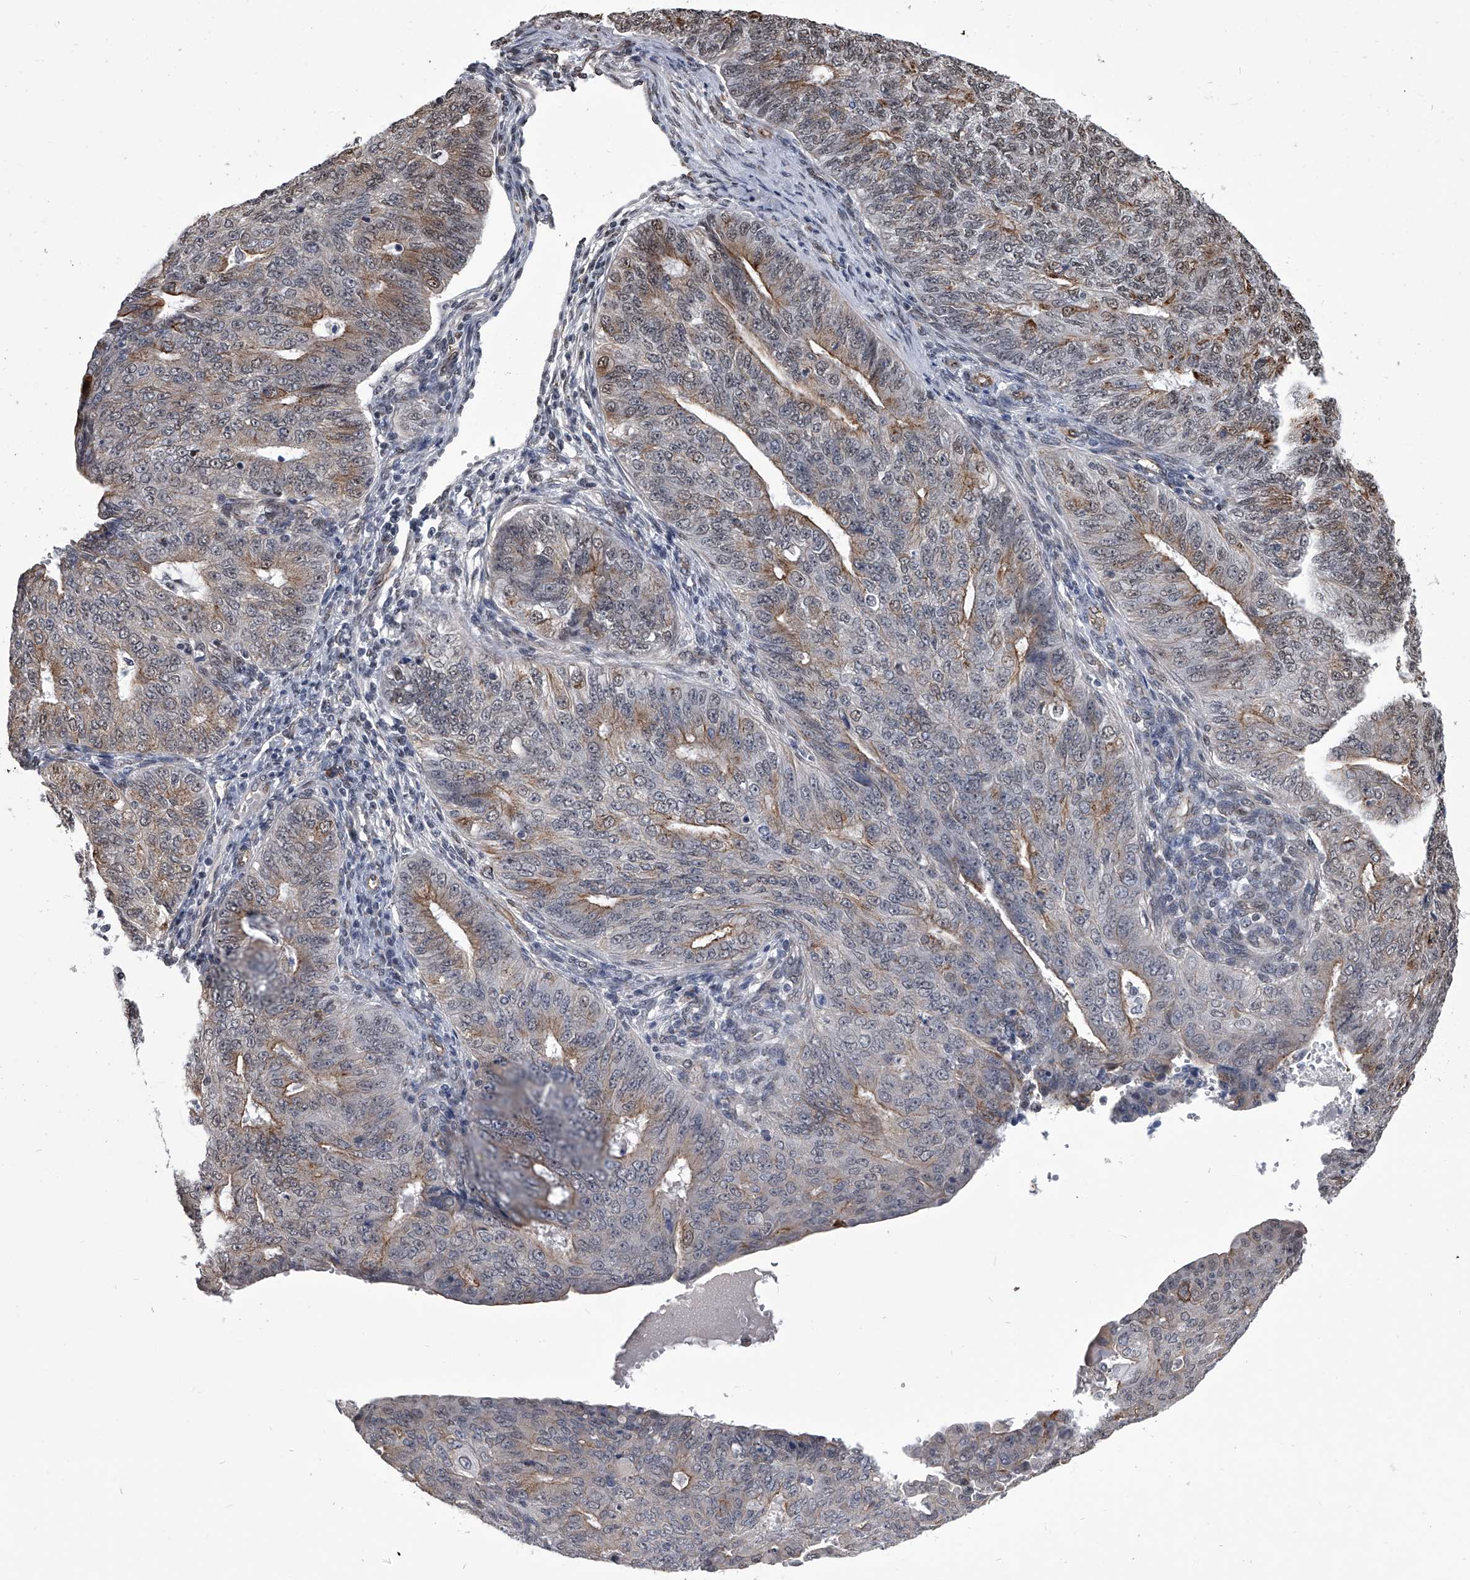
{"staining": {"intensity": "weak", "quantity": "25%-75%", "location": "cytoplasmic/membranous"}, "tissue": "endometrial cancer", "cell_type": "Tumor cells", "image_type": "cancer", "snomed": [{"axis": "morphology", "description": "Adenocarcinoma, NOS"}, {"axis": "topography", "description": "Endometrium"}], "caption": "Approximately 25%-75% of tumor cells in human adenocarcinoma (endometrial) show weak cytoplasmic/membranous protein staining as visualized by brown immunohistochemical staining.", "gene": "ZNF76", "patient": {"sex": "female", "age": 32}}